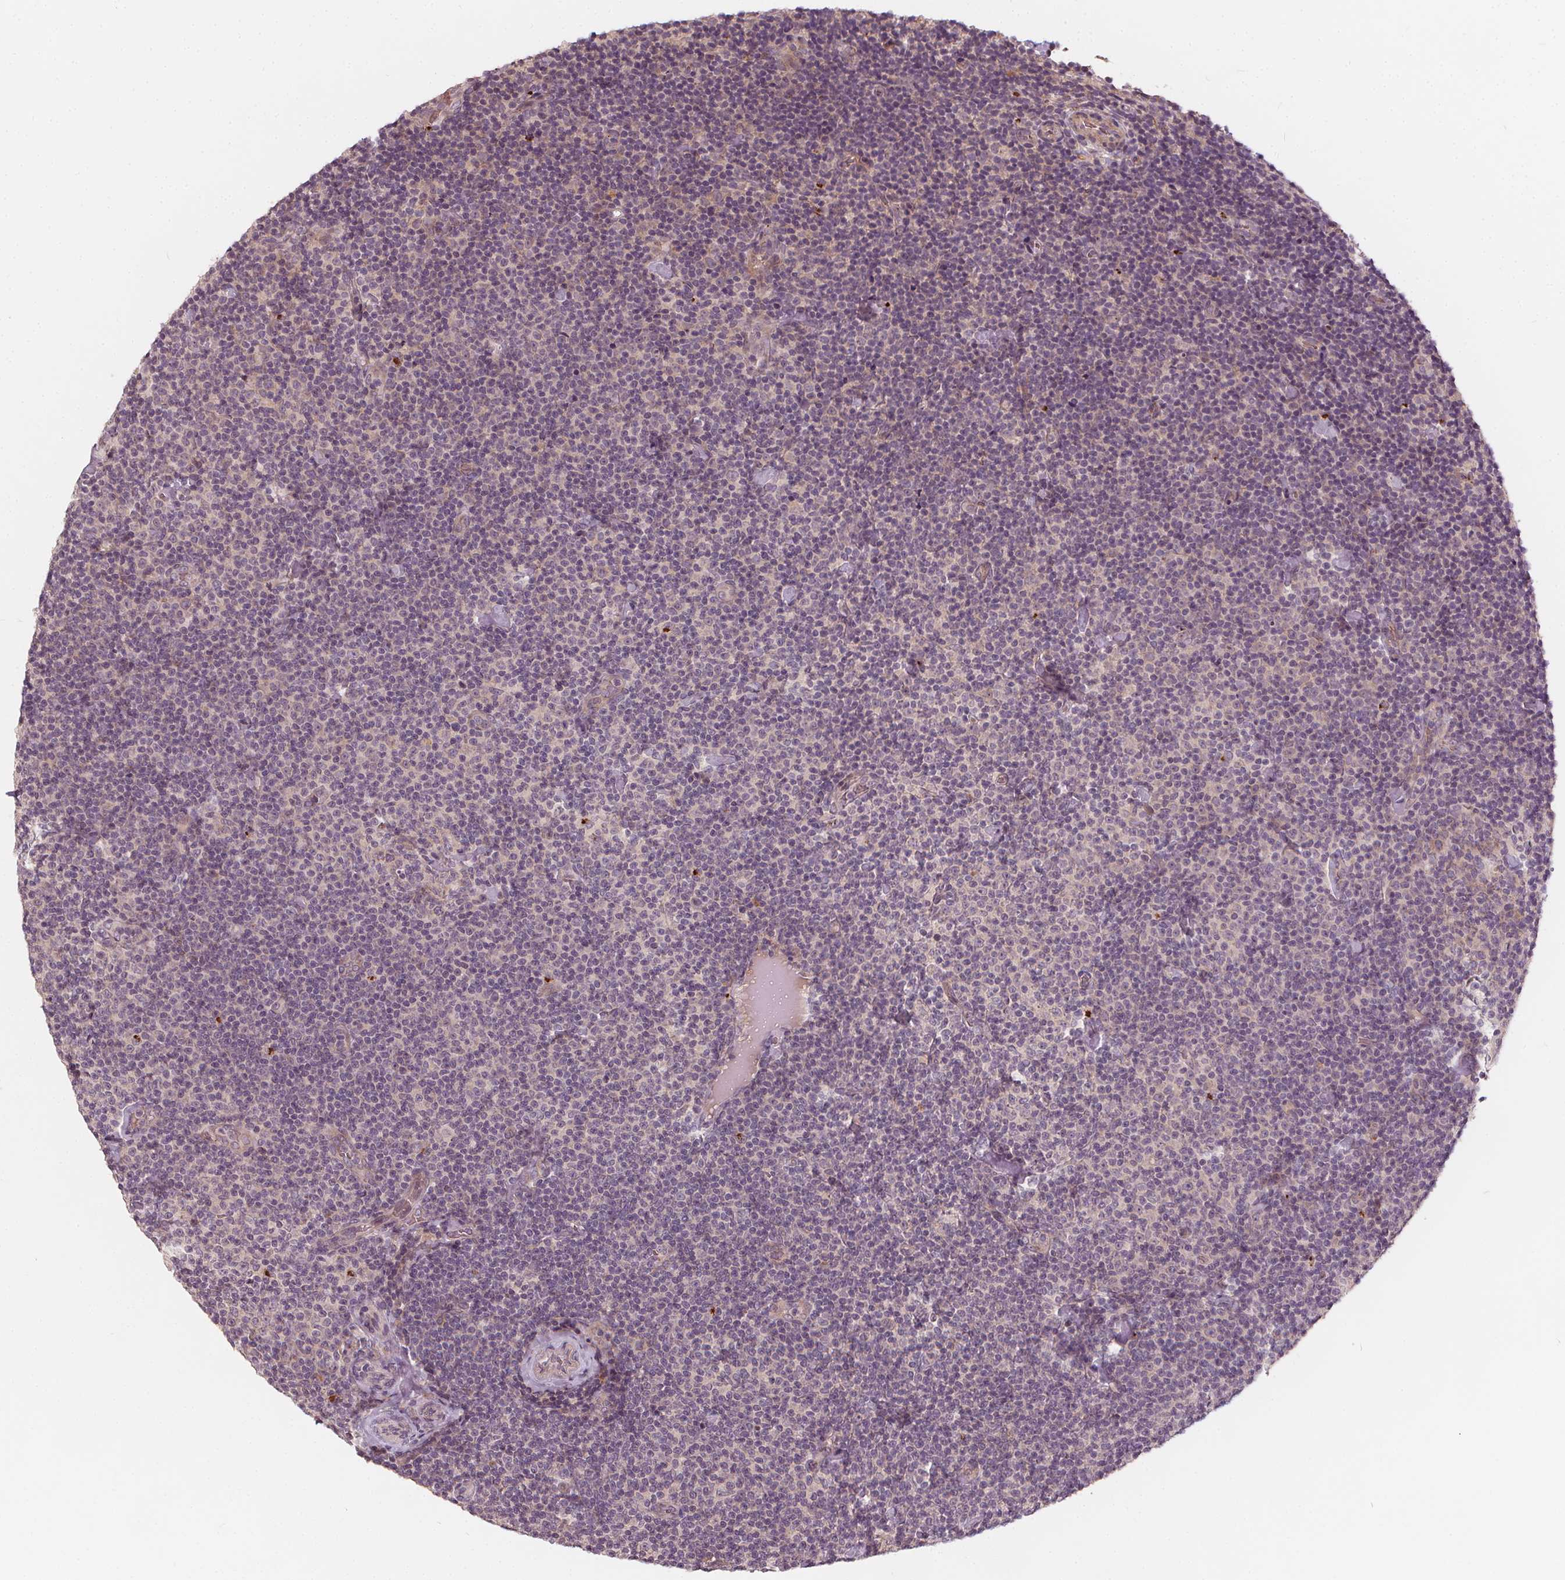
{"staining": {"intensity": "negative", "quantity": "none", "location": "none"}, "tissue": "lymphoma", "cell_type": "Tumor cells", "image_type": "cancer", "snomed": [{"axis": "morphology", "description": "Malignant lymphoma, non-Hodgkin's type, Low grade"}, {"axis": "topography", "description": "Lymph node"}], "caption": "IHC of low-grade malignant lymphoma, non-Hodgkin's type demonstrates no staining in tumor cells.", "gene": "IPO13", "patient": {"sex": "male", "age": 81}}